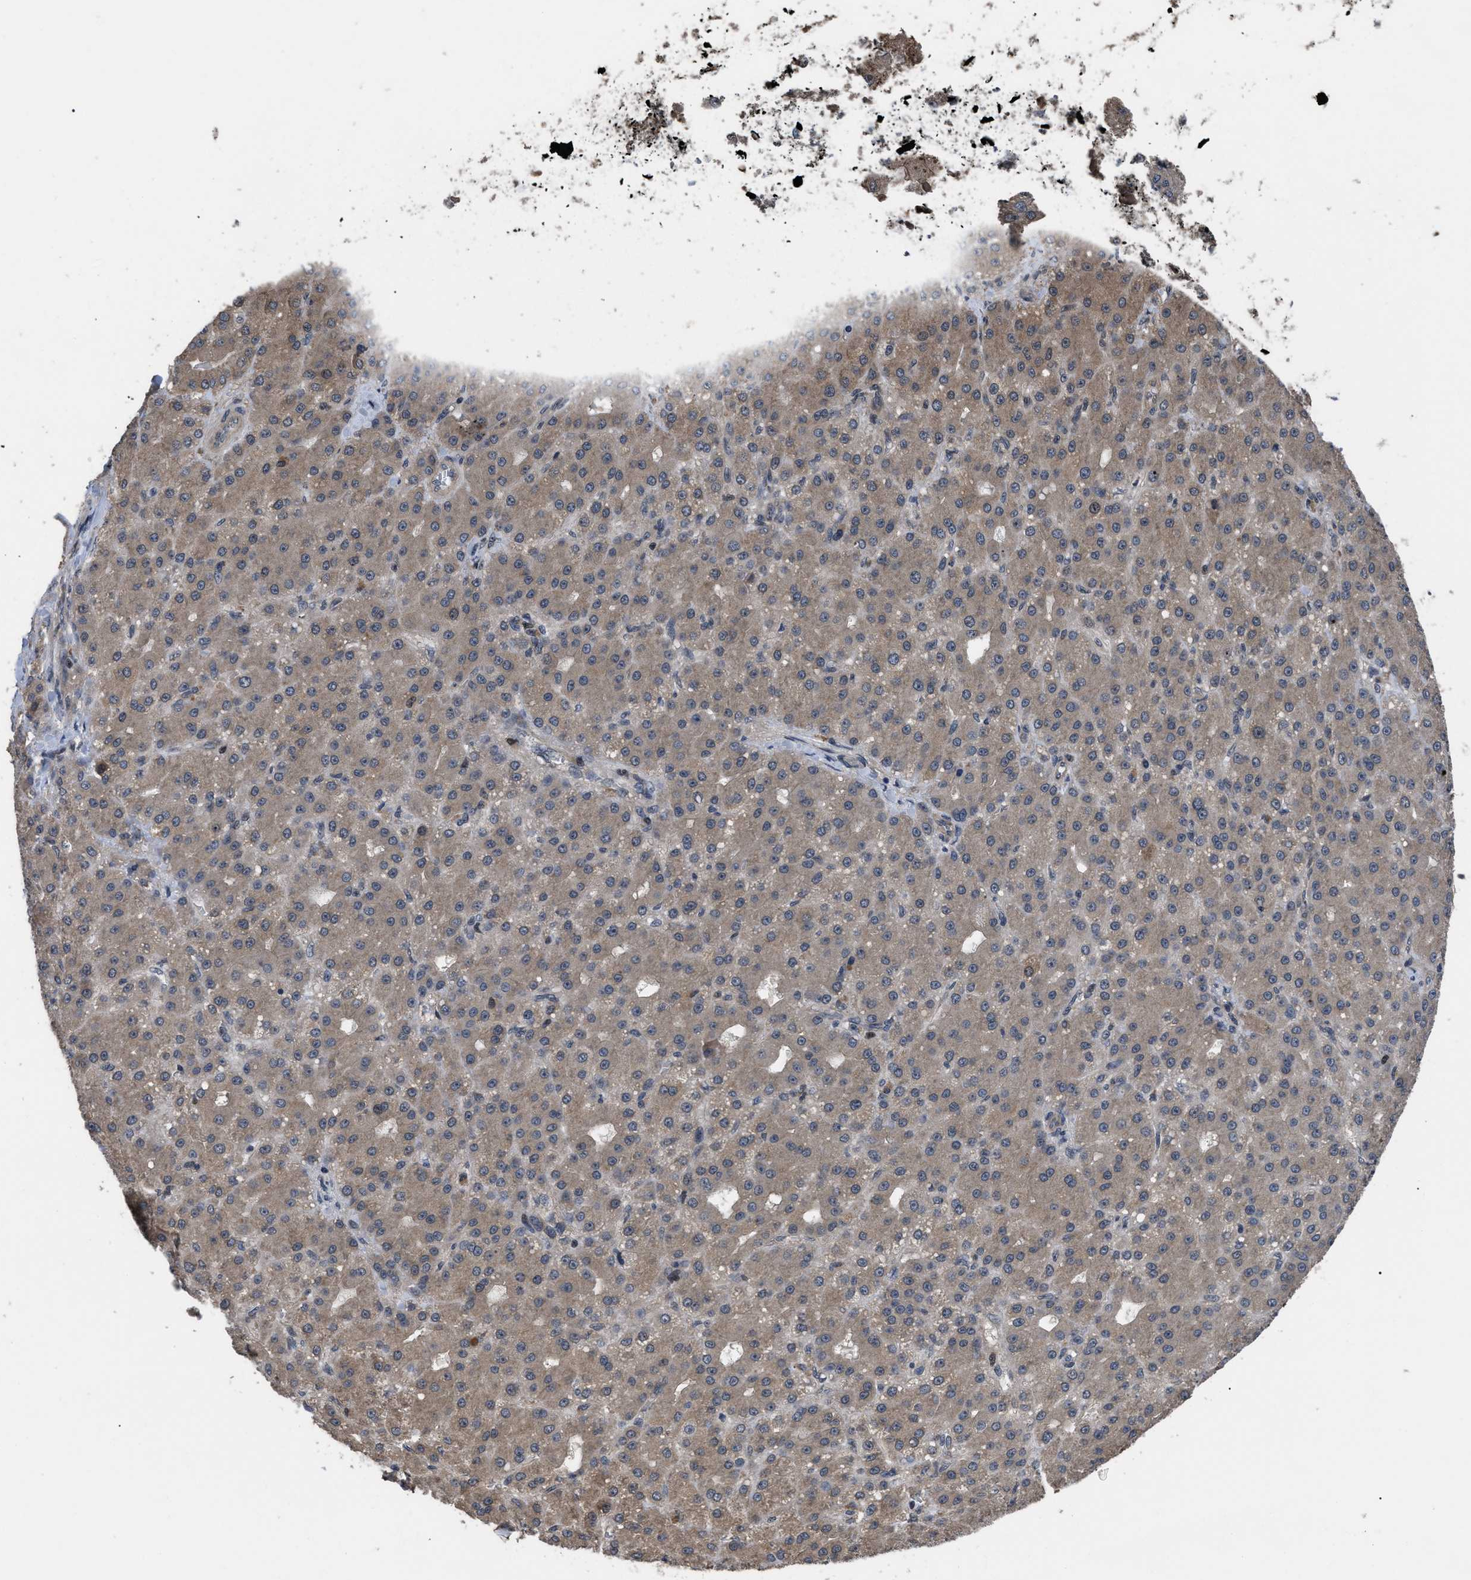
{"staining": {"intensity": "weak", "quantity": ">75%", "location": "cytoplasmic/membranous"}, "tissue": "liver cancer", "cell_type": "Tumor cells", "image_type": "cancer", "snomed": [{"axis": "morphology", "description": "Carcinoma, Hepatocellular, NOS"}, {"axis": "topography", "description": "Liver"}], "caption": "Immunohistochemical staining of hepatocellular carcinoma (liver) displays low levels of weak cytoplasmic/membranous protein expression in about >75% of tumor cells.", "gene": "DNAJC14", "patient": {"sex": "male", "age": 67}}